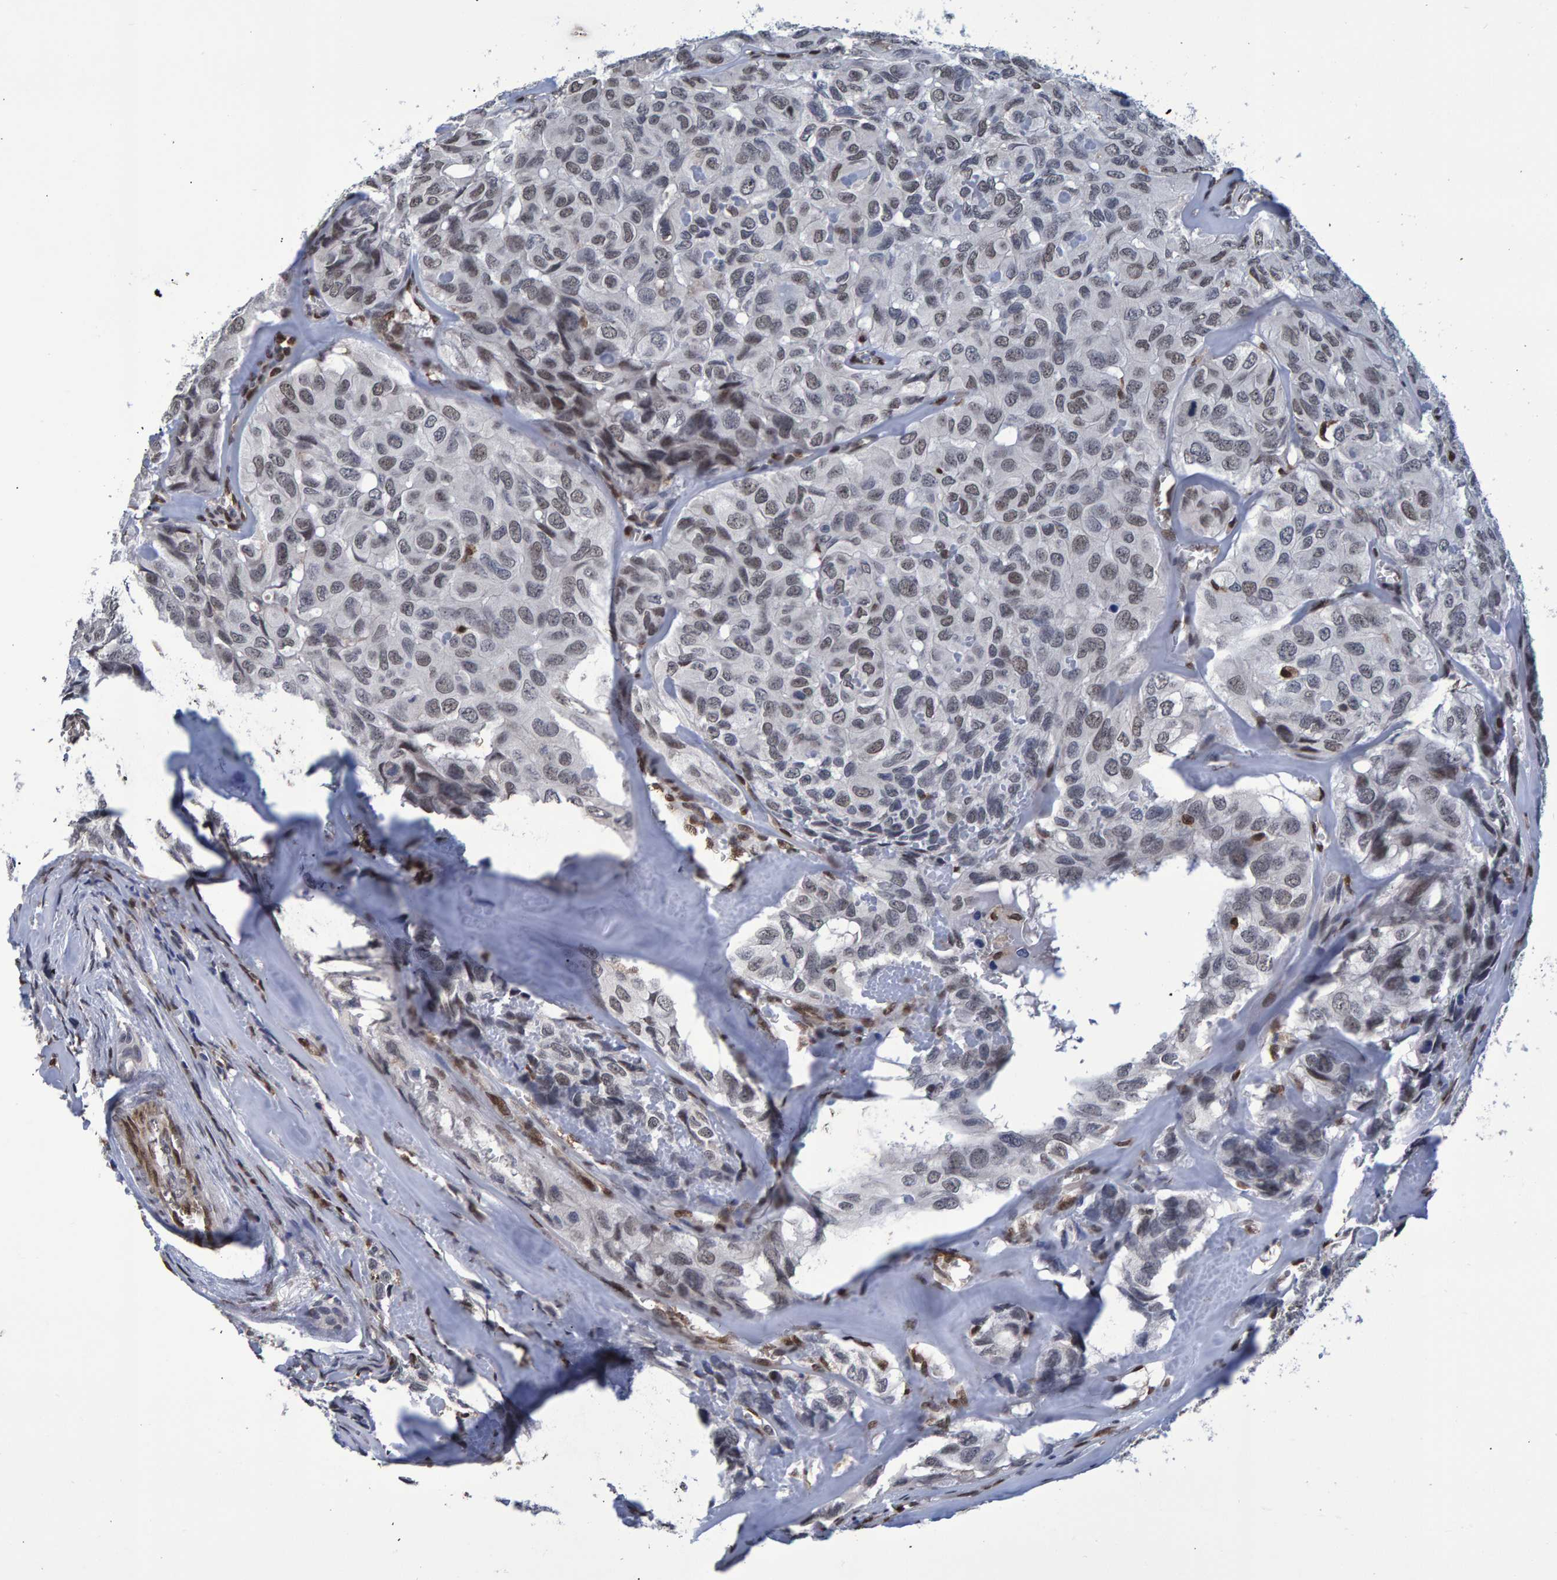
{"staining": {"intensity": "moderate", "quantity": ">75%", "location": "nuclear"}, "tissue": "head and neck cancer", "cell_type": "Tumor cells", "image_type": "cancer", "snomed": [{"axis": "morphology", "description": "Adenocarcinoma, NOS"}, {"axis": "topography", "description": "Salivary gland, NOS"}, {"axis": "topography", "description": "Head-Neck"}], "caption": "A brown stain labels moderate nuclear positivity of a protein in human head and neck cancer tumor cells.", "gene": "QKI", "patient": {"sex": "female", "age": 76}}